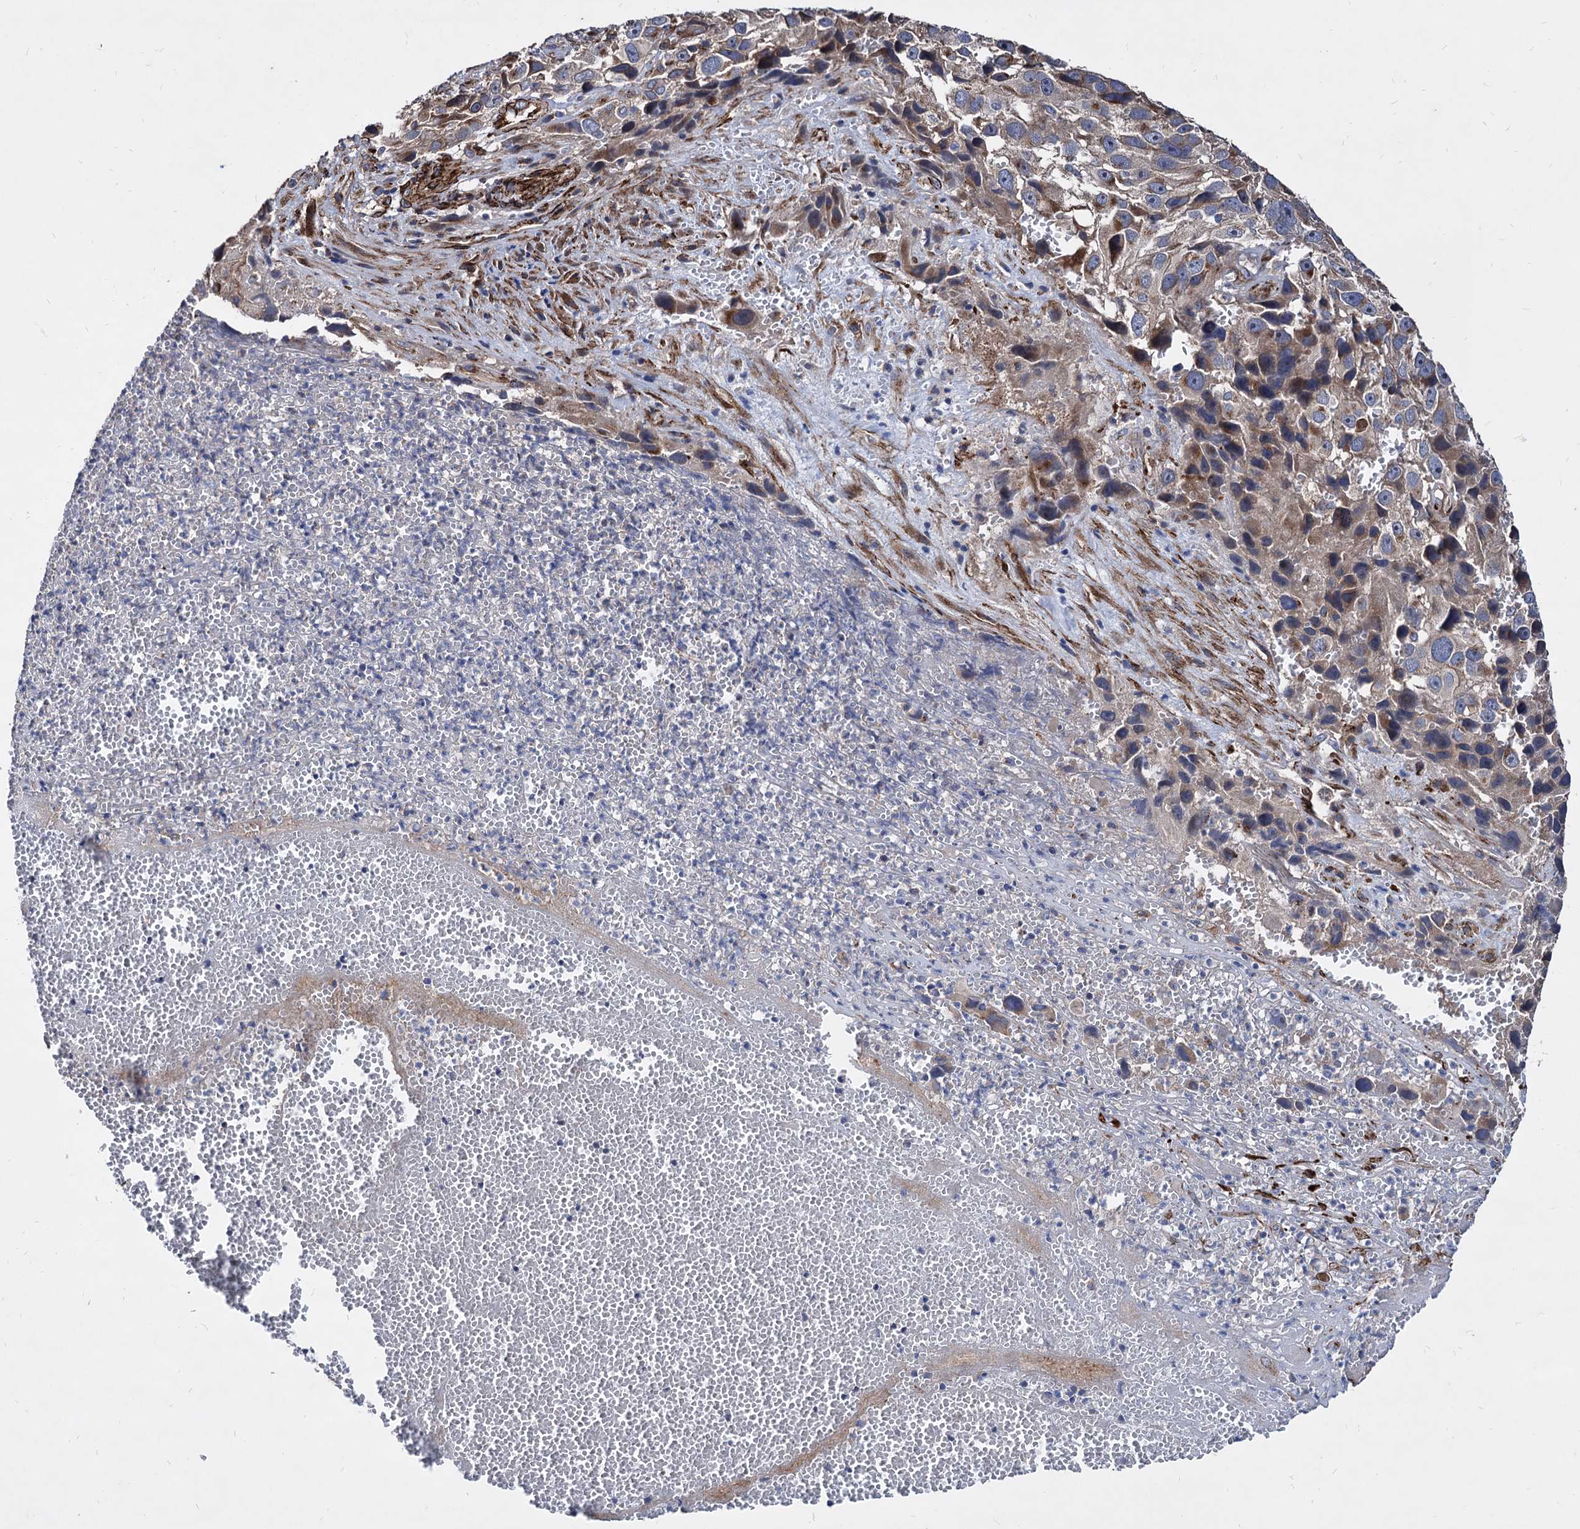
{"staining": {"intensity": "moderate", "quantity": "25%-75%", "location": "cytoplasmic/membranous"}, "tissue": "melanoma", "cell_type": "Tumor cells", "image_type": "cancer", "snomed": [{"axis": "morphology", "description": "Malignant melanoma, NOS"}, {"axis": "topography", "description": "Skin"}], "caption": "An immunohistochemistry (IHC) histopathology image of tumor tissue is shown. Protein staining in brown highlights moderate cytoplasmic/membranous positivity in malignant melanoma within tumor cells.", "gene": "WDR11", "patient": {"sex": "male", "age": 84}}